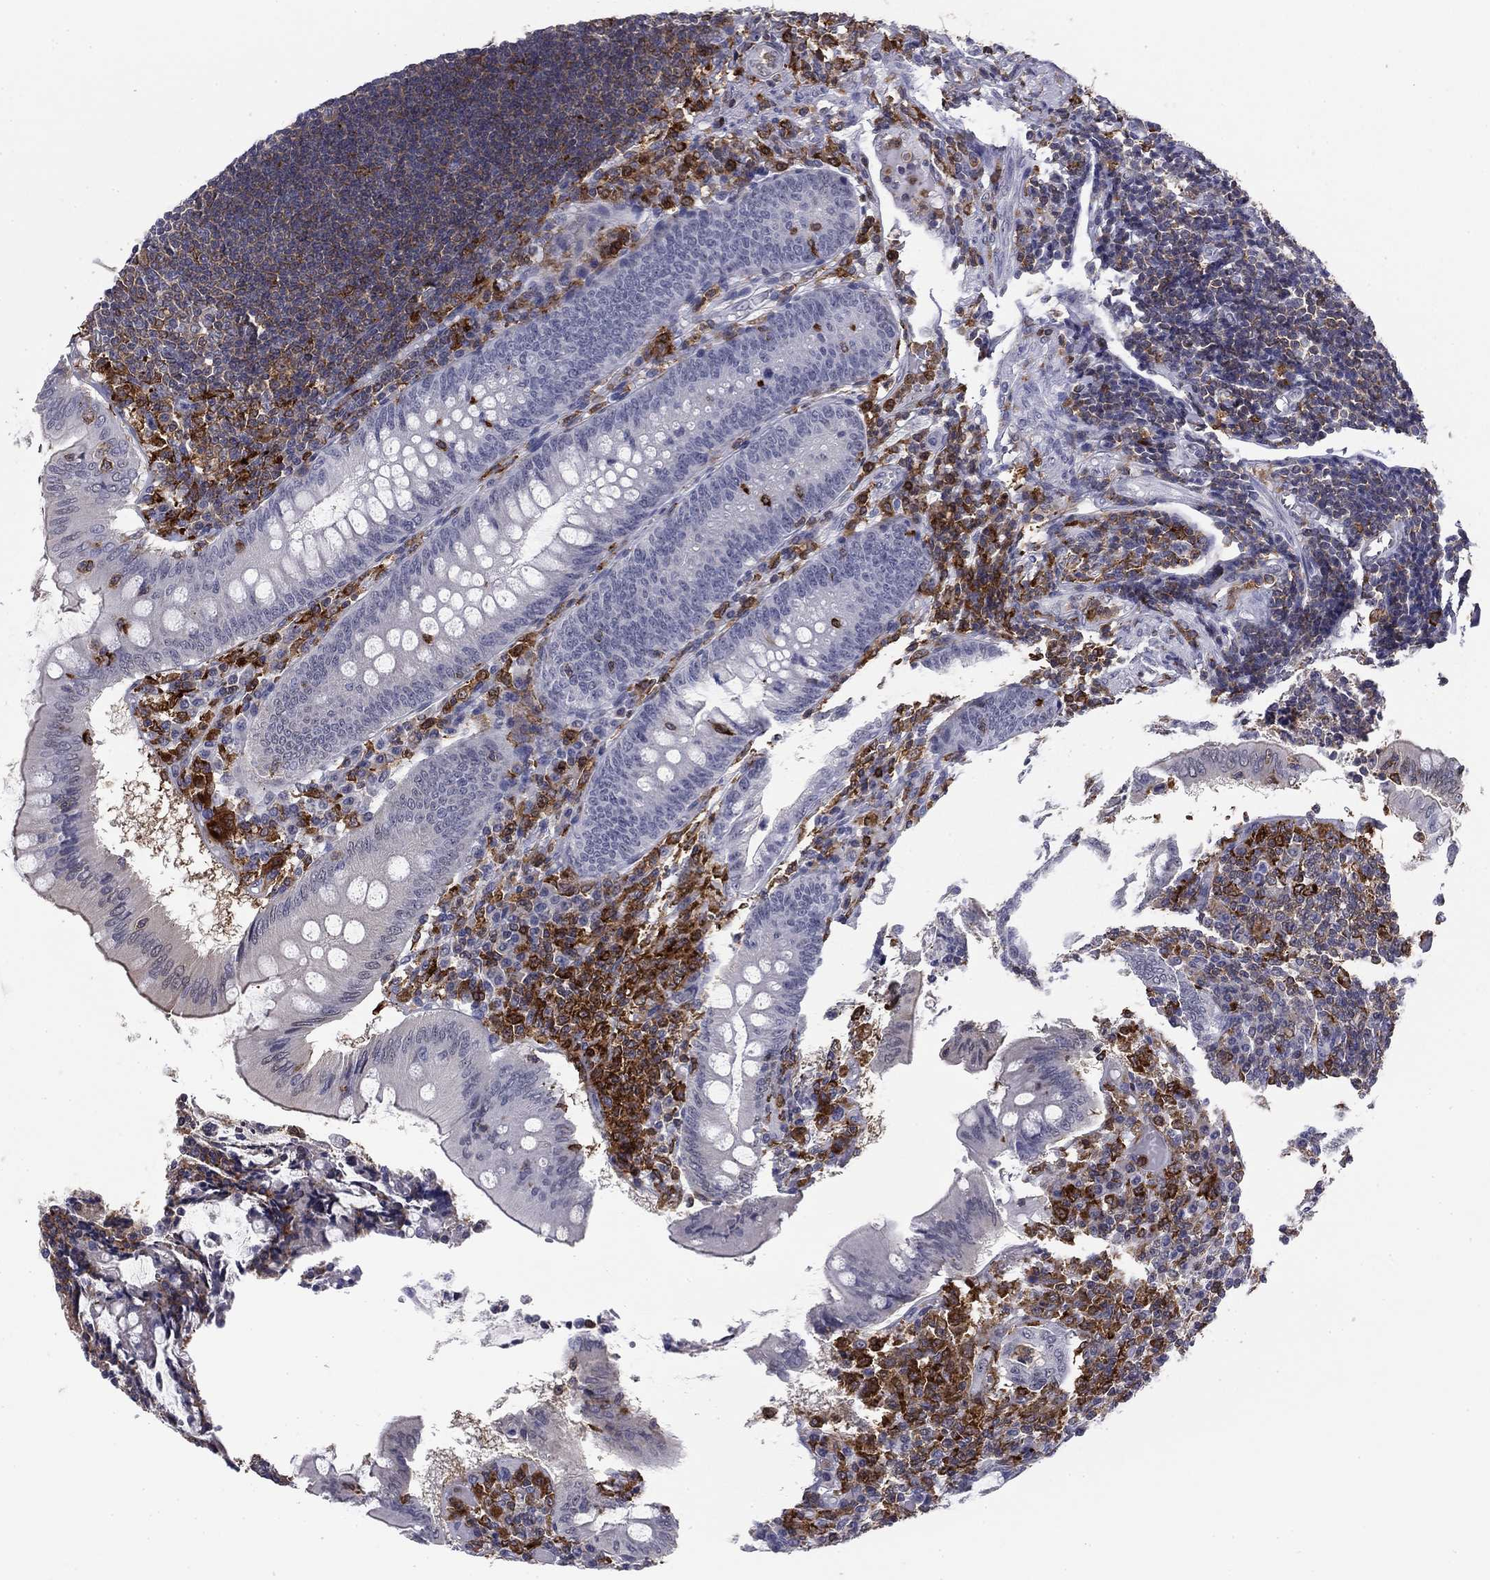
{"staining": {"intensity": "negative", "quantity": "none", "location": "none"}, "tissue": "appendix", "cell_type": "Glandular cells", "image_type": "normal", "snomed": [{"axis": "morphology", "description": "Normal tissue, NOS"}, {"axis": "morphology", "description": "Inflammation, NOS"}, {"axis": "topography", "description": "Appendix"}], "caption": "Glandular cells are negative for protein expression in benign human appendix. (DAB (3,3'-diaminobenzidine) IHC visualized using brightfield microscopy, high magnification).", "gene": "PLCB2", "patient": {"sex": "male", "age": 16}}